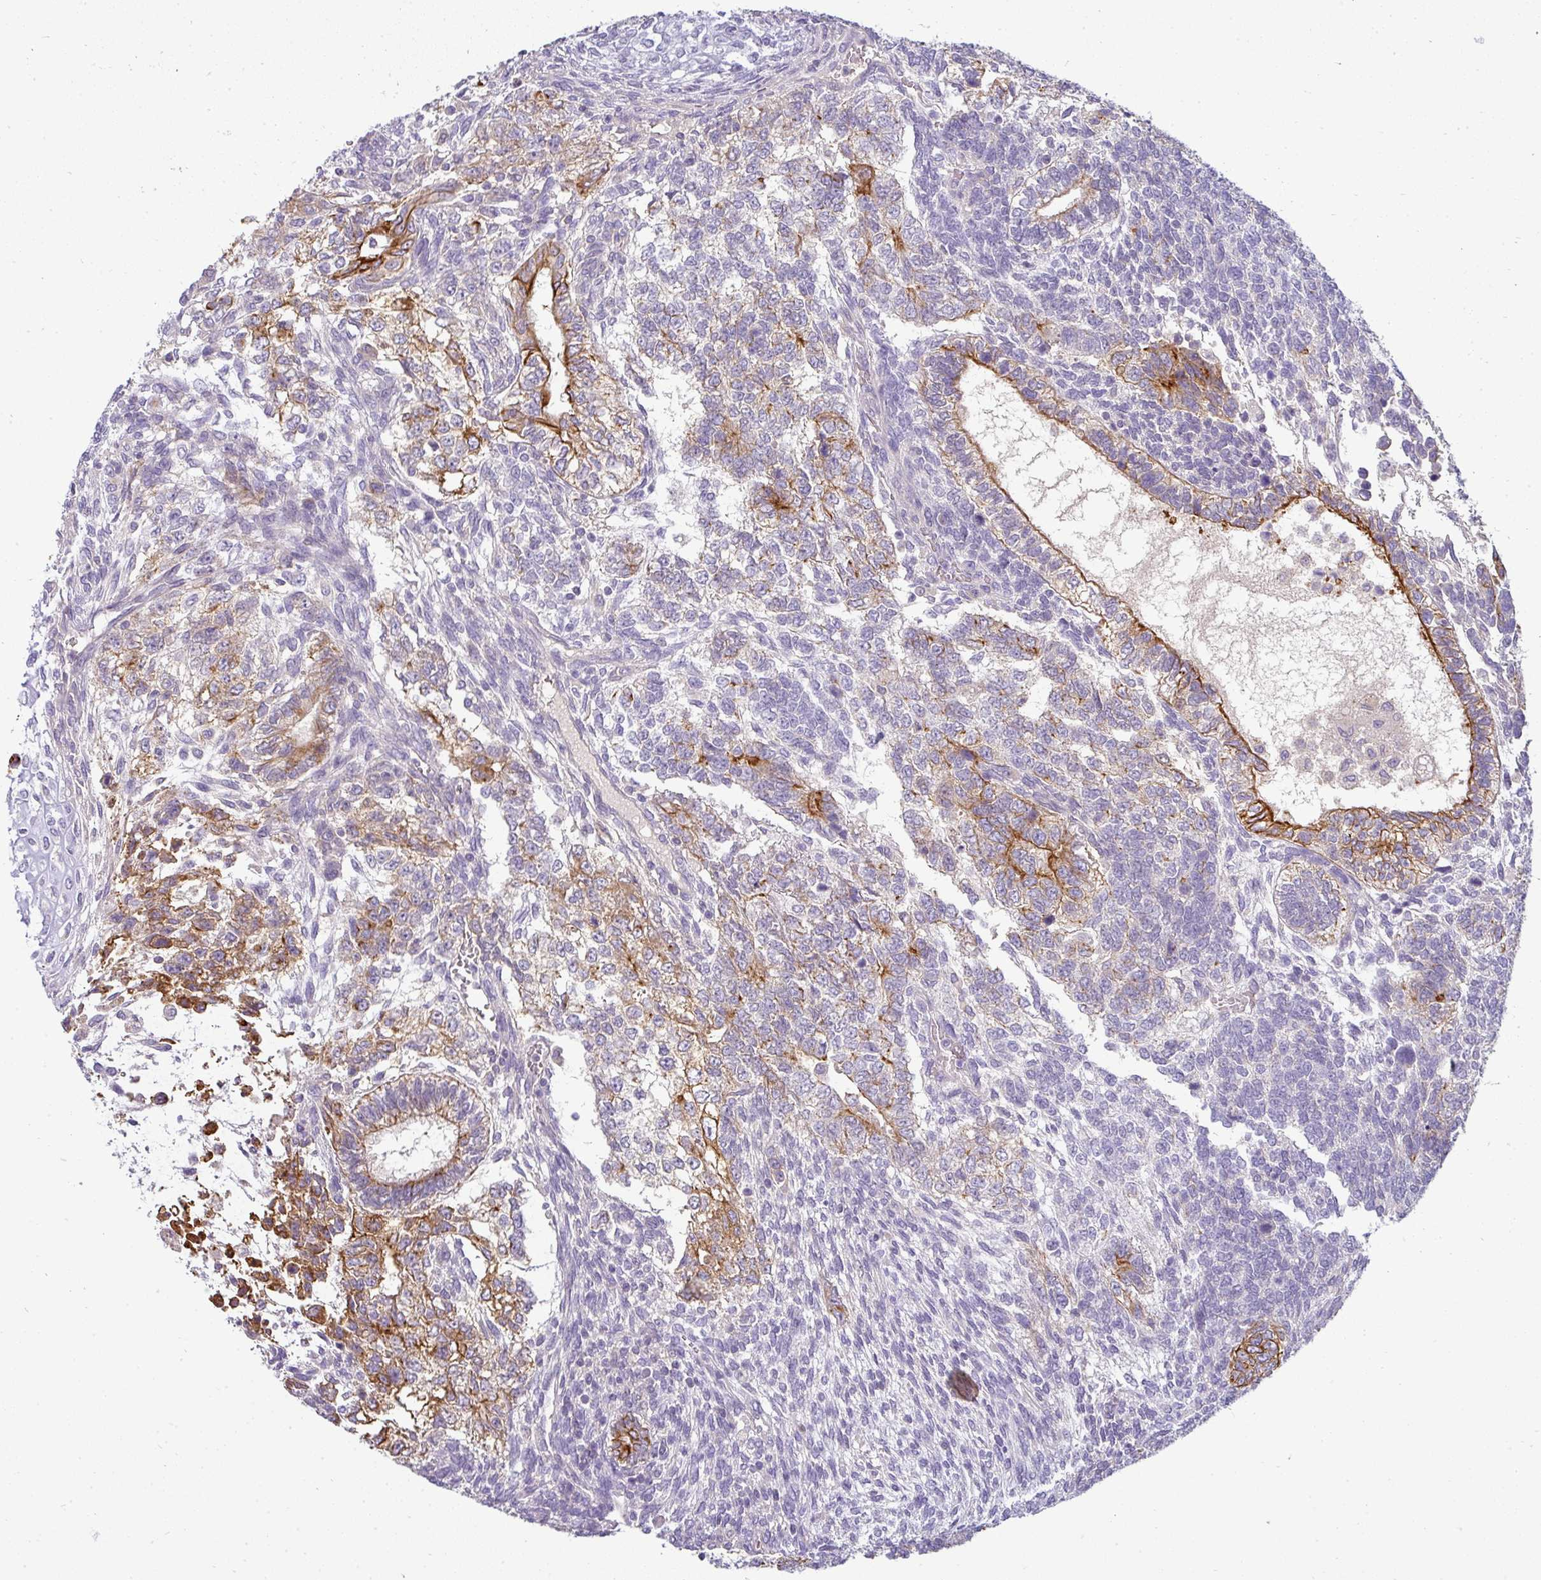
{"staining": {"intensity": "strong", "quantity": "25%-75%", "location": "cytoplasmic/membranous"}, "tissue": "testis cancer", "cell_type": "Tumor cells", "image_type": "cancer", "snomed": [{"axis": "morphology", "description": "Carcinoma, Embryonal, NOS"}, {"axis": "topography", "description": "Testis"}], "caption": "An image showing strong cytoplasmic/membranous expression in about 25%-75% of tumor cells in testis cancer (embryonal carcinoma), as visualized by brown immunohistochemical staining.", "gene": "ASXL3", "patient": {"sex": "male", "age": 23}}